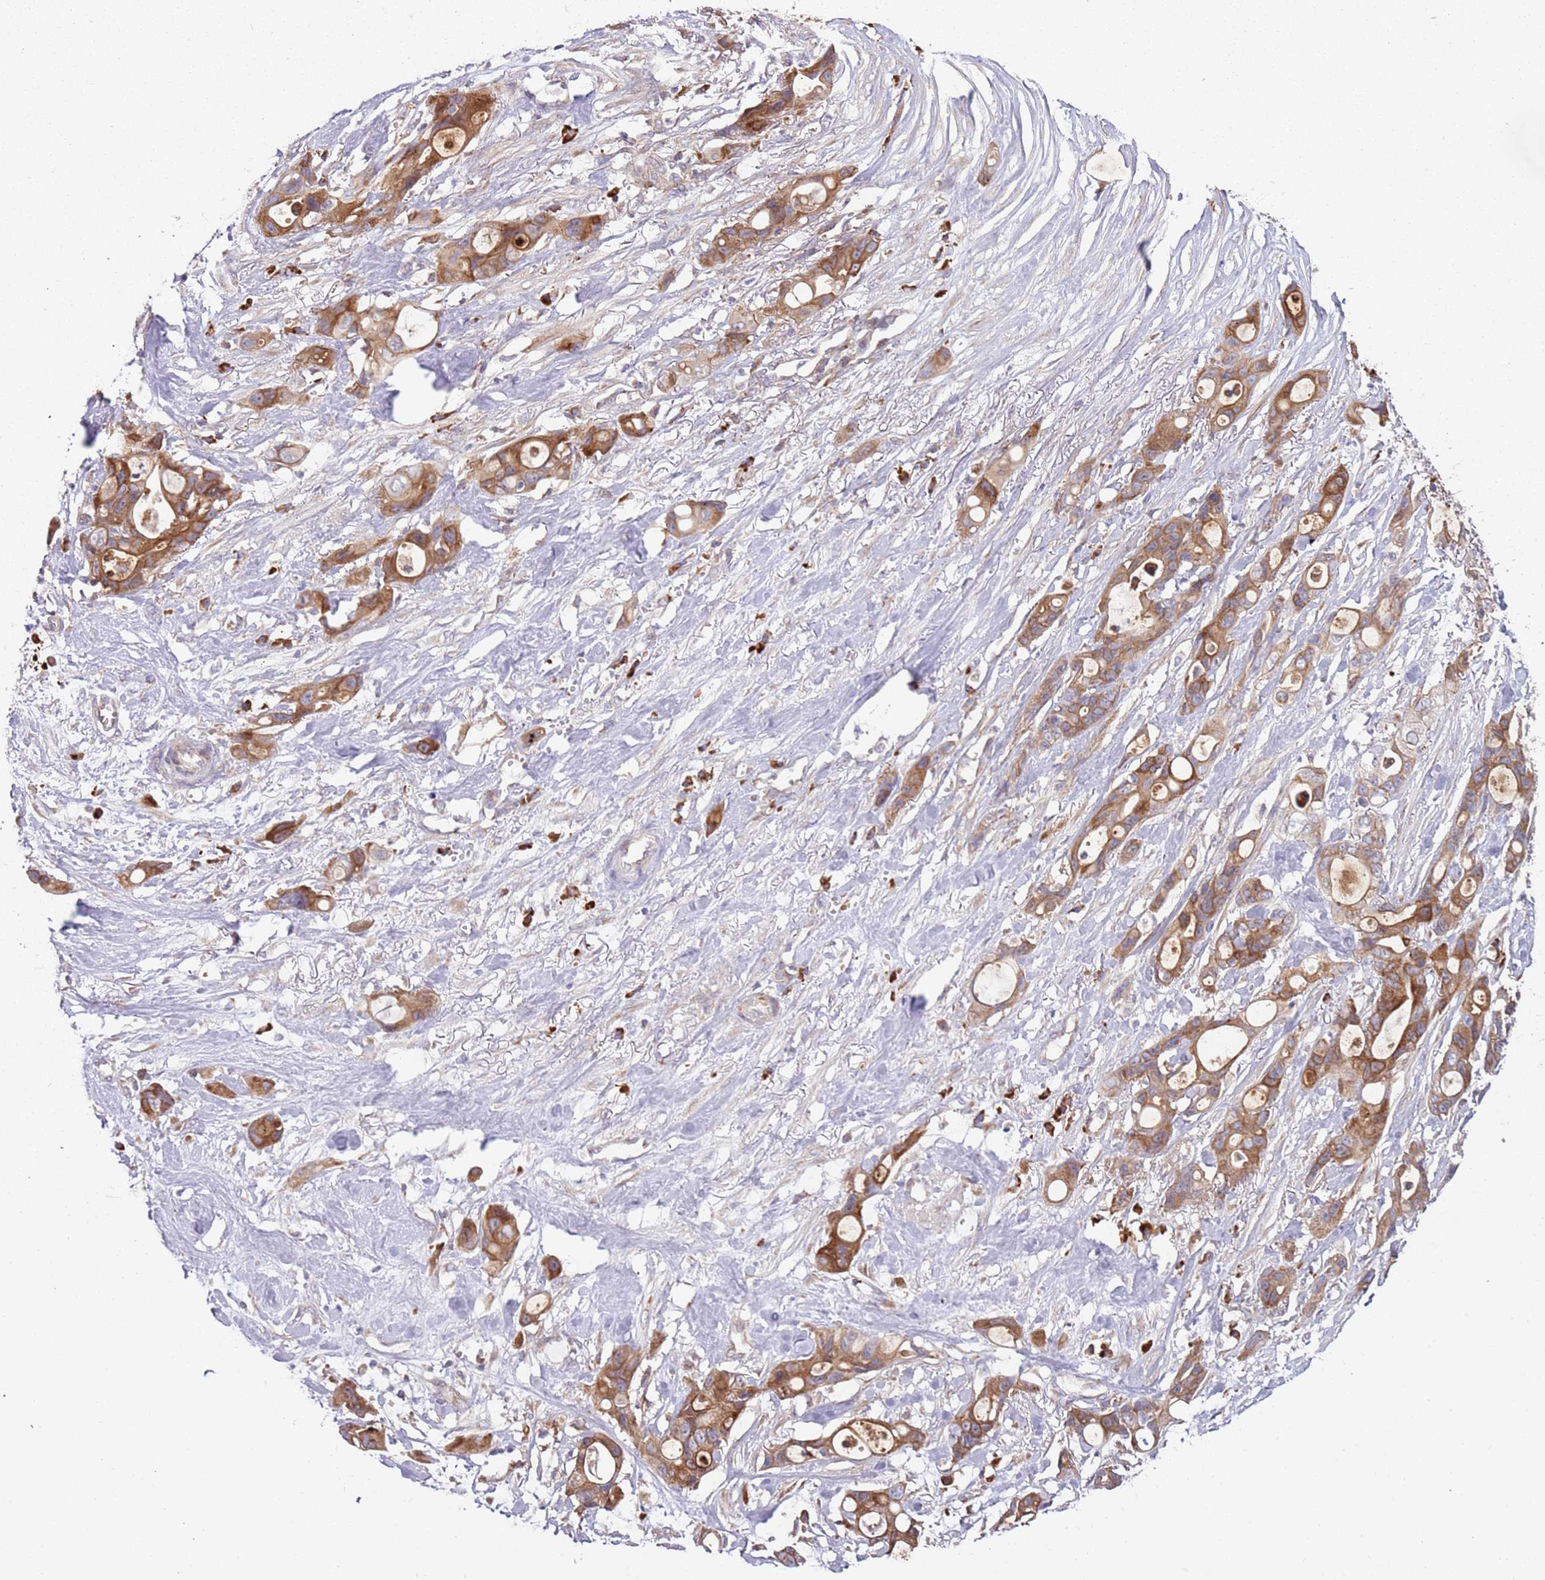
{"staining": {"intensity": "moderate", "quantity": ">75%", "location": "cytoplasmic/membranous"}, "tissue": "ovarian cancer", "cell_type": "Tumor cells", "image_type": "cancer", "snomed": [{"axis": "morphology", "description": "Cystadenocarcinoma, mucinous, NOS"}, {"axis": "topography", "description": "Ovary"}], "caption": "This histopathology image reveals immunohistochemistry (IHC) staining of ovarian cancer, with medium moderate cytoplasmic/membranous positivity in about >75% of tumor cells.", "gene": "VWCE", "patient": {"sex": "female", "age": 70}}